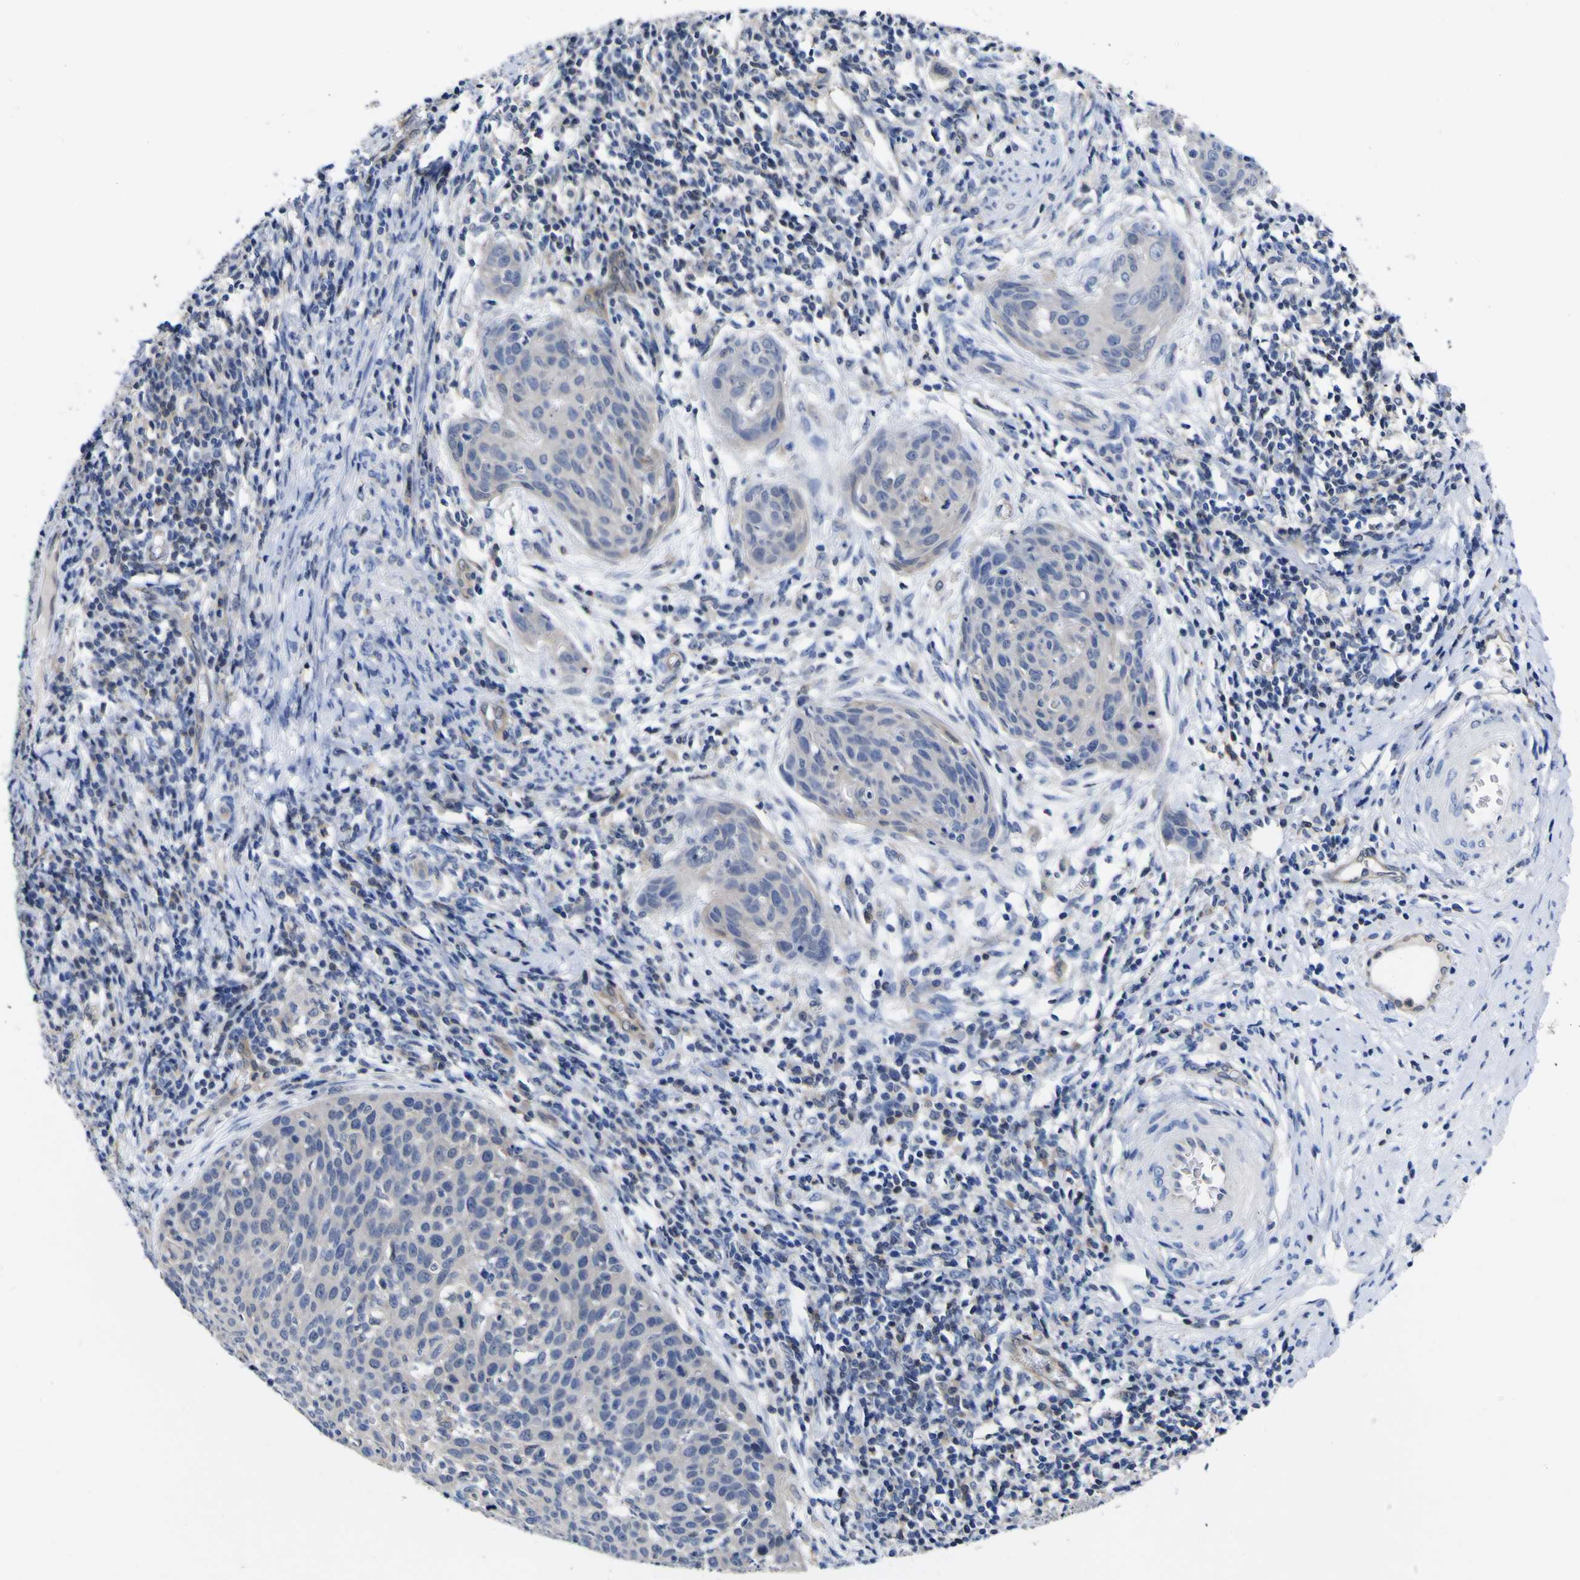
{"staining": {"intensity": "negative", "quantity": "none", "location": "none"}, "tissue": "cervical cancer", "cell_type": "Tumor cells", "image_type": "cancer", "snomed": [{"axis": "morphology", "description": "Squamous cell carcinoma, NOS"}, {"axis": "topography", "description": "Cervix"}], "caption": "High power microscopy micrograph of an IHC photomicrograph of cervical cancer, revealing no significant positivity in tumor cells.", "gene": "CASP6", "patient": {"sex": "female", "age": 38}}